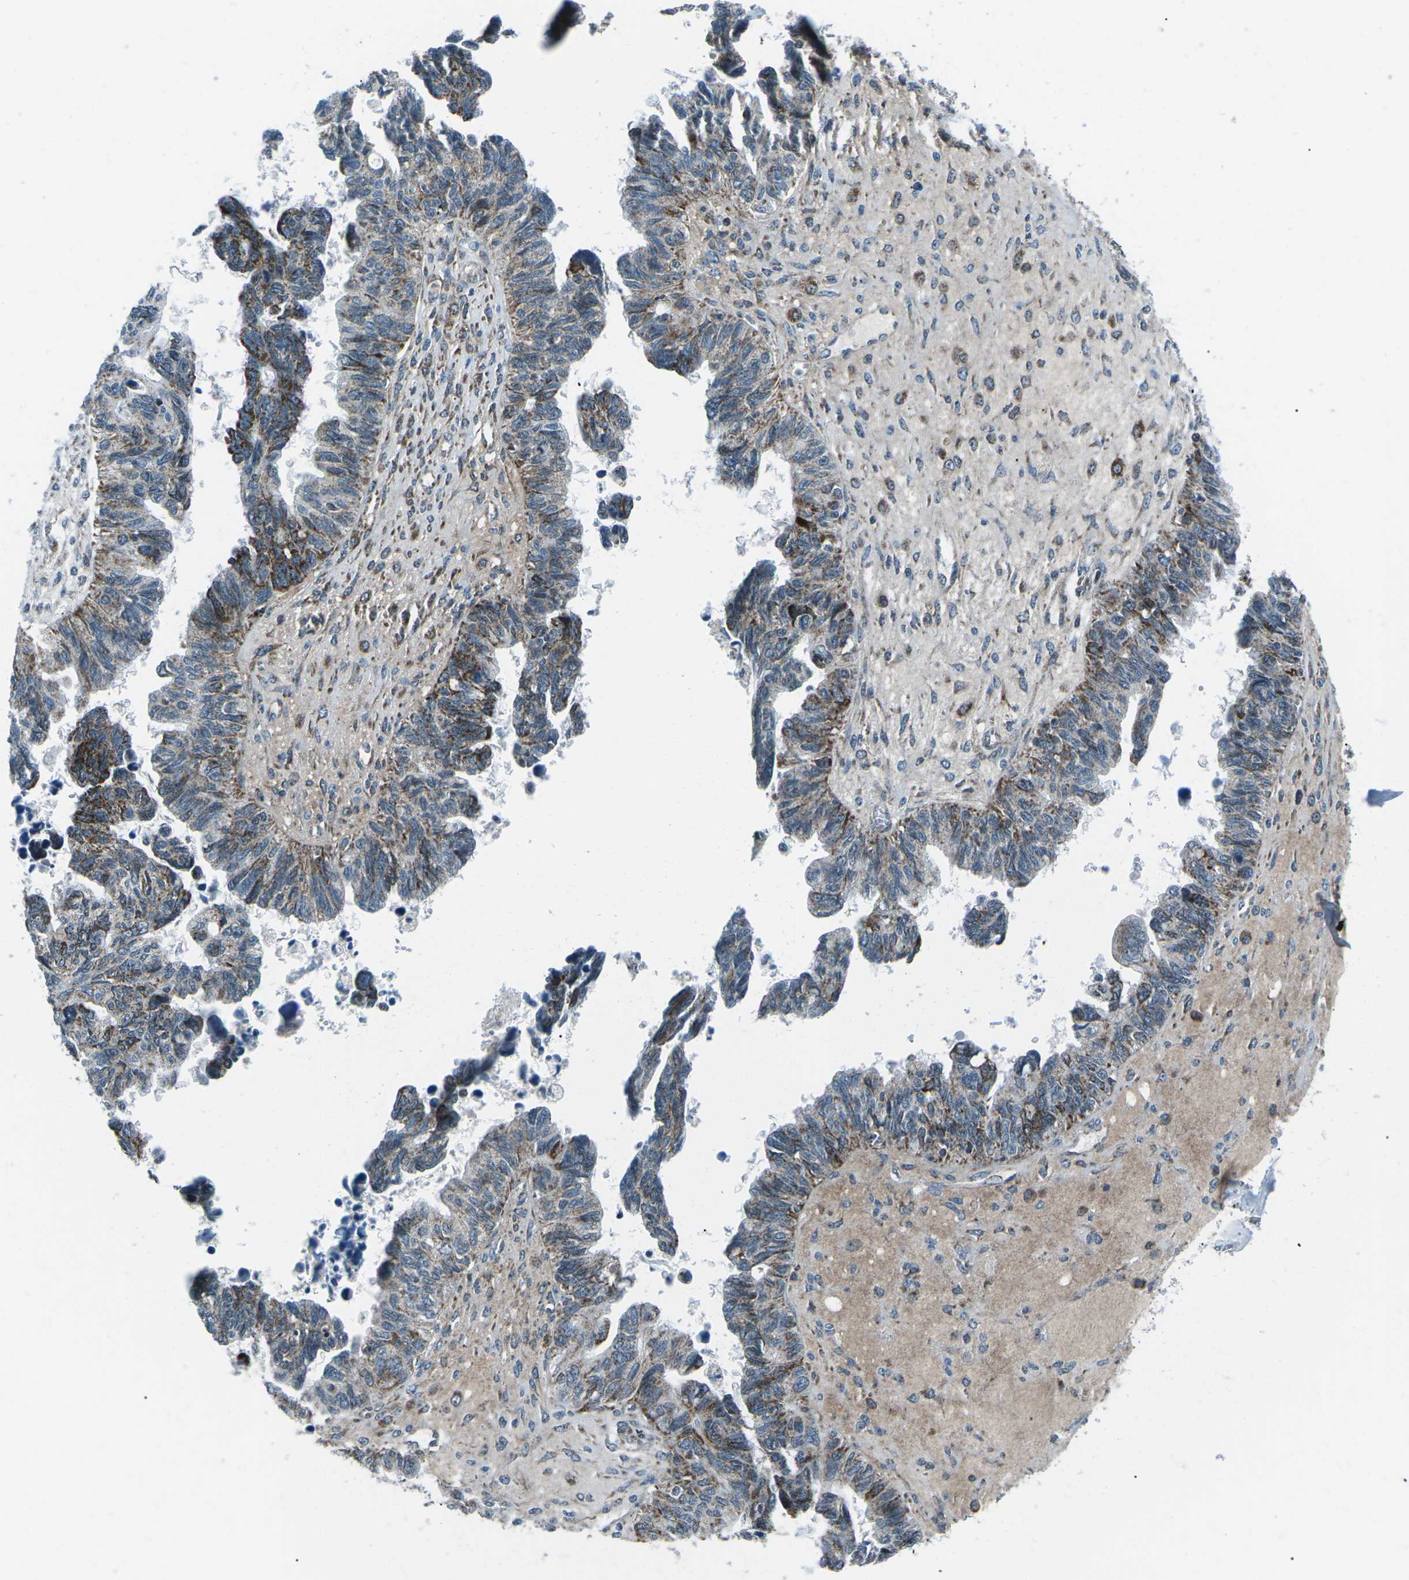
{"staining": {"intensity": "moderate", "quantity": "25%-75%", "location": "cytoplasmic/membranous"}, "tissue": "ovarian cancer", "cell_type": "Tumor cells", "image_type": "cancer", "snomed": [{"axis": "morphology", "description": "Cystadenocarcinoma, serous, NOS"}, {"axis": "topography", "description": "Ovary"}], "caption": "Immunohistochemistry image of ovarian cancer stained for a protein (brown), which reveals medium levels of moderate cytoplasmic/membranous staining in about 25%-75% of tumor cells.", "gene": "RFESD", "patient": {"sex": "female", "age": 79}}